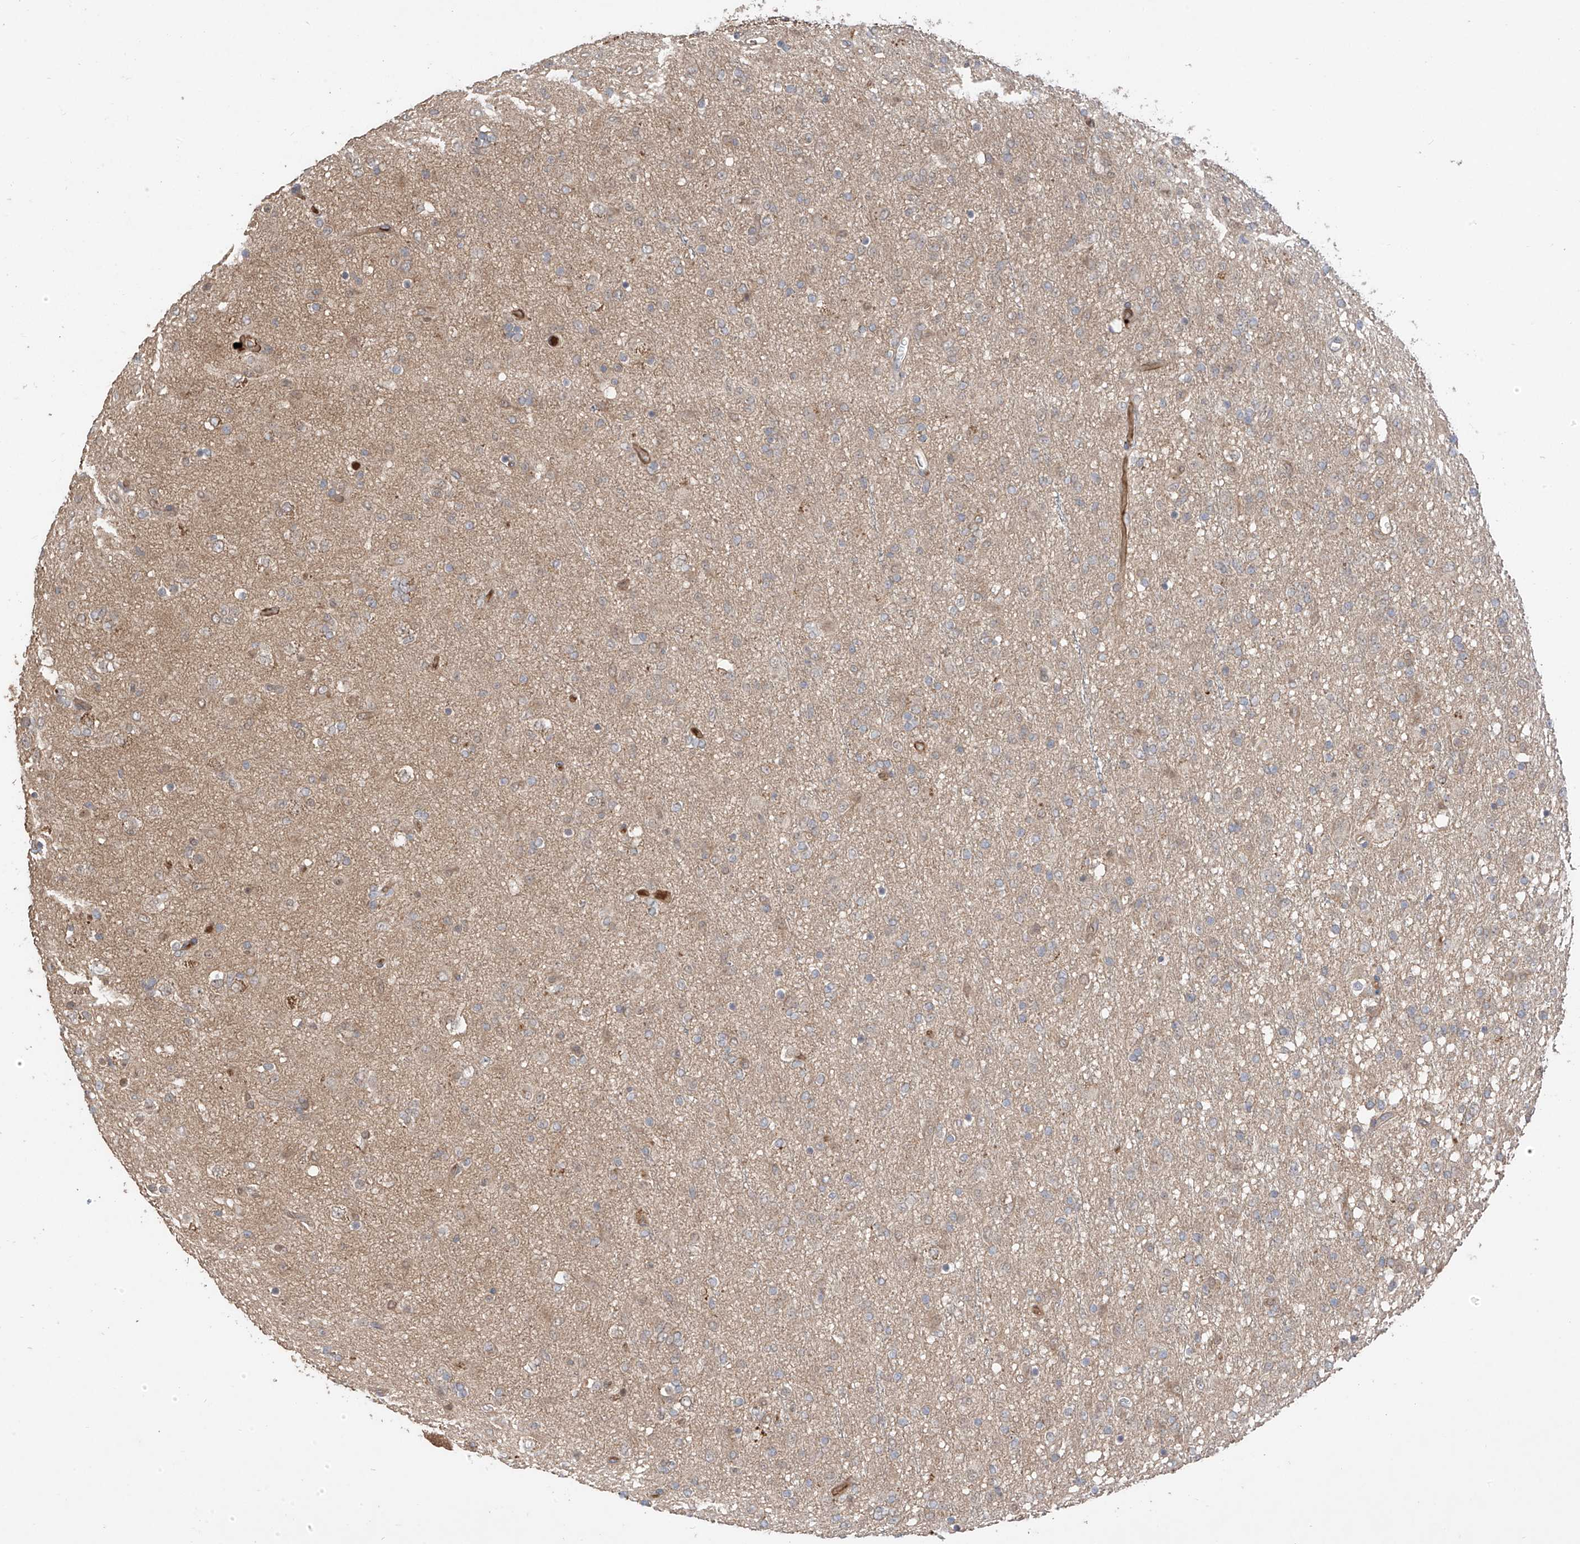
{"staining": {"intensity": "negative", "quantity": "none", "location": "none"}, "tissue": "glioma", "cell_type": "Tumor cells", "image_type": "cancer", "snomed": [{"axis": "morphology", "description": "Glioma, malignant, Low grade"}, {"axis": "topography", "description": "Brain"}], "caption": "Protein analysis of glioma demonstrates no significant positivity in tumor cells. Brightfield microscopy of immunohistochemistry (IHC) stained with DAB (3,3'-diaminobenzidine) (brown) and hematoxylin (blue), captured at high magnification.", "gene": "CACNA2D4", "patient": {"sex": "male", "age": 65}}